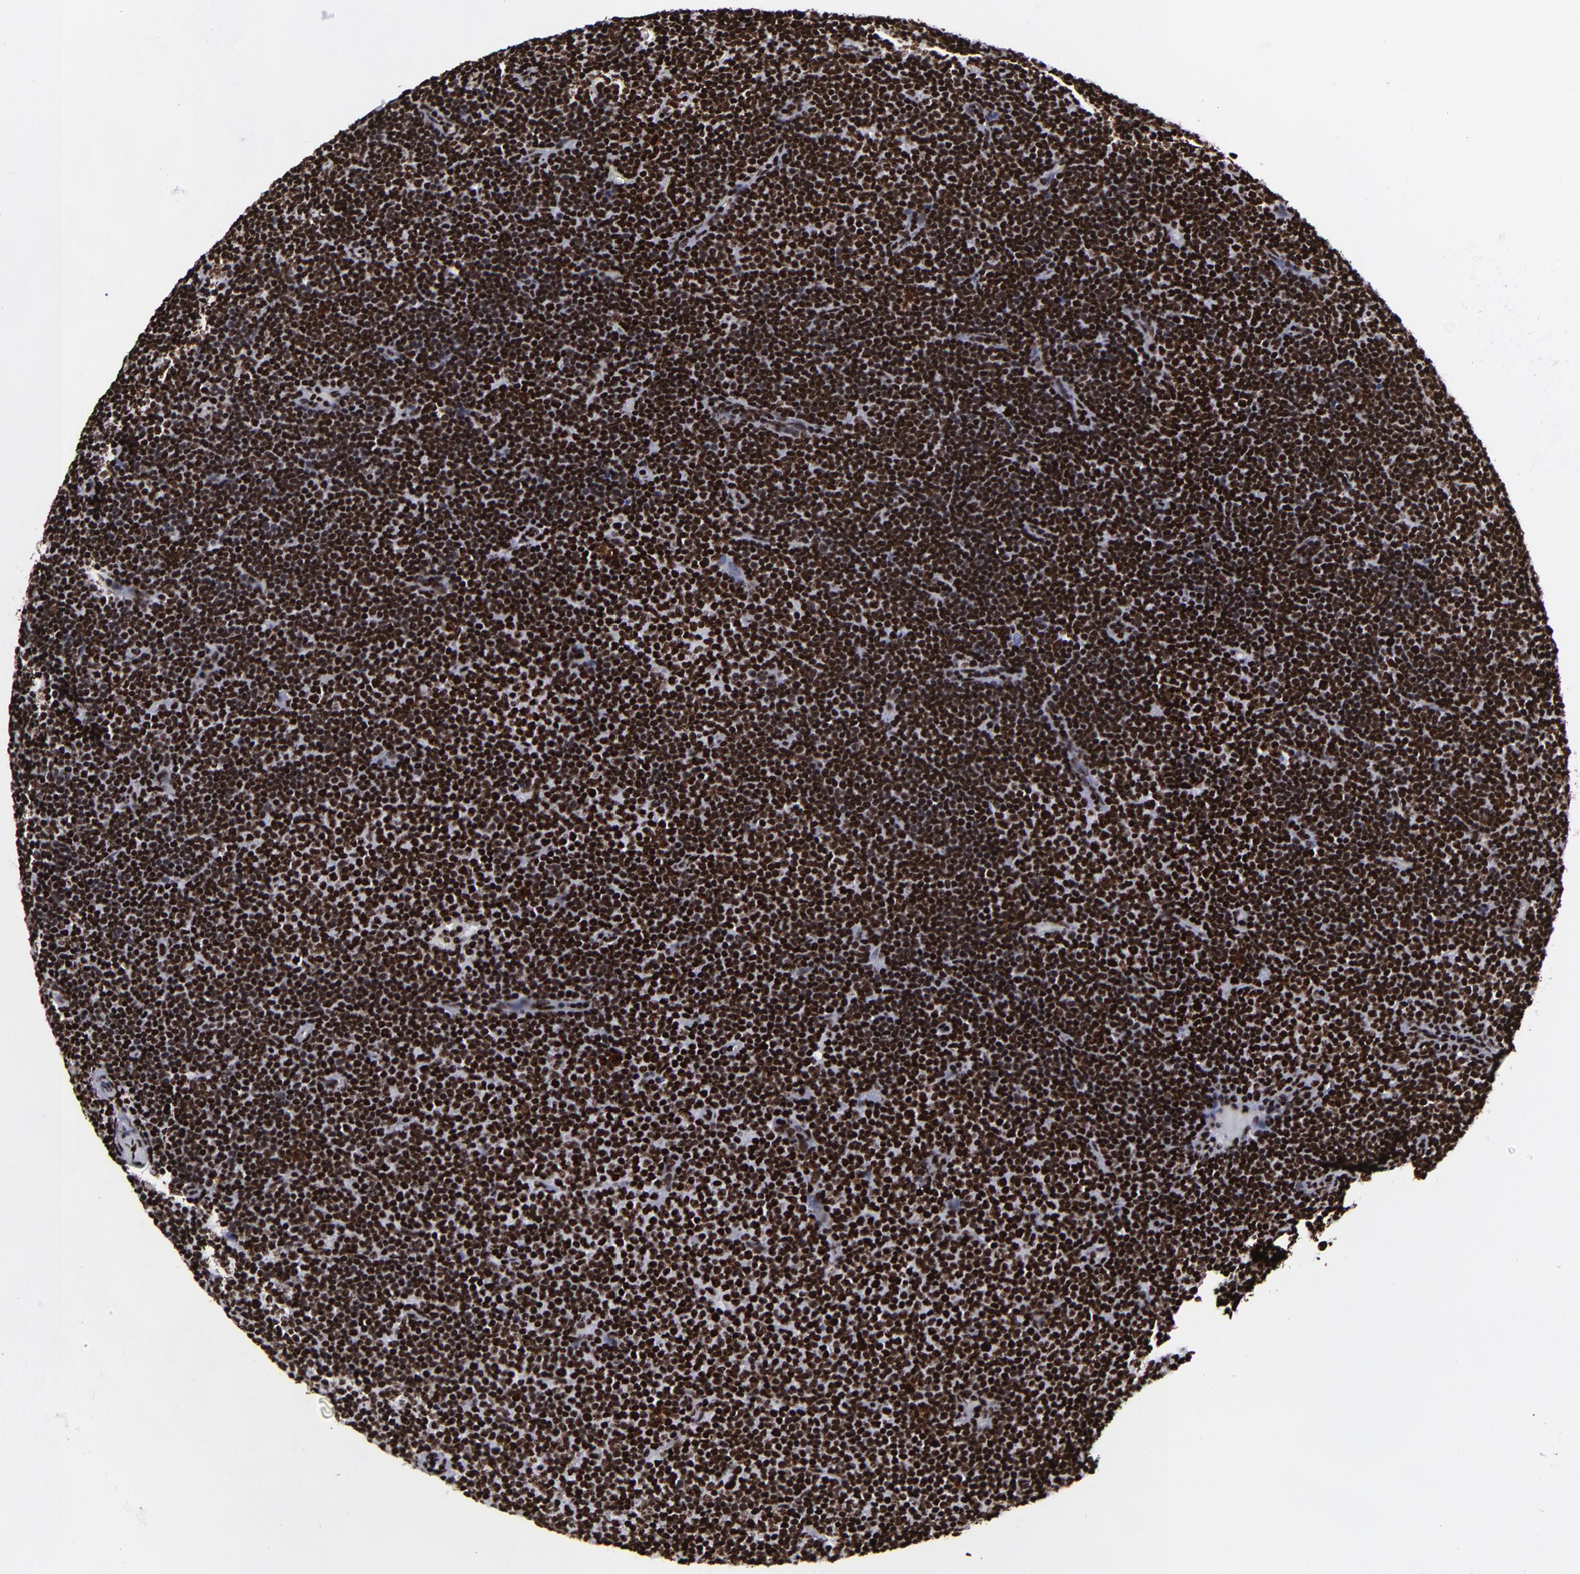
{"staining": {"intensity": "strong", "quantity": ">75%", "location": "nuclear"}, "tissue": "lymphoma", "cell_type": "Tumor cells", "image_type": "cancer", "snomed": [{"axis": "morphology", "description": "Malignant lymphoma, non-Hodgkin's type, Low grade"}, {"axis": "topography", "description": "Lymph node"}], "caption": "Tumor cells exhibit high levels of strong nuclear expression in about >75% of cells in malignant lymphoma, non-Hodgkin's type (low-grade). (Stains: DAB in brown, nuclei in blue, Microscopy: brightfield microscopy at high magnification).", "gene": "SAFB", "patient": {"sex": "male", "age": 57}}